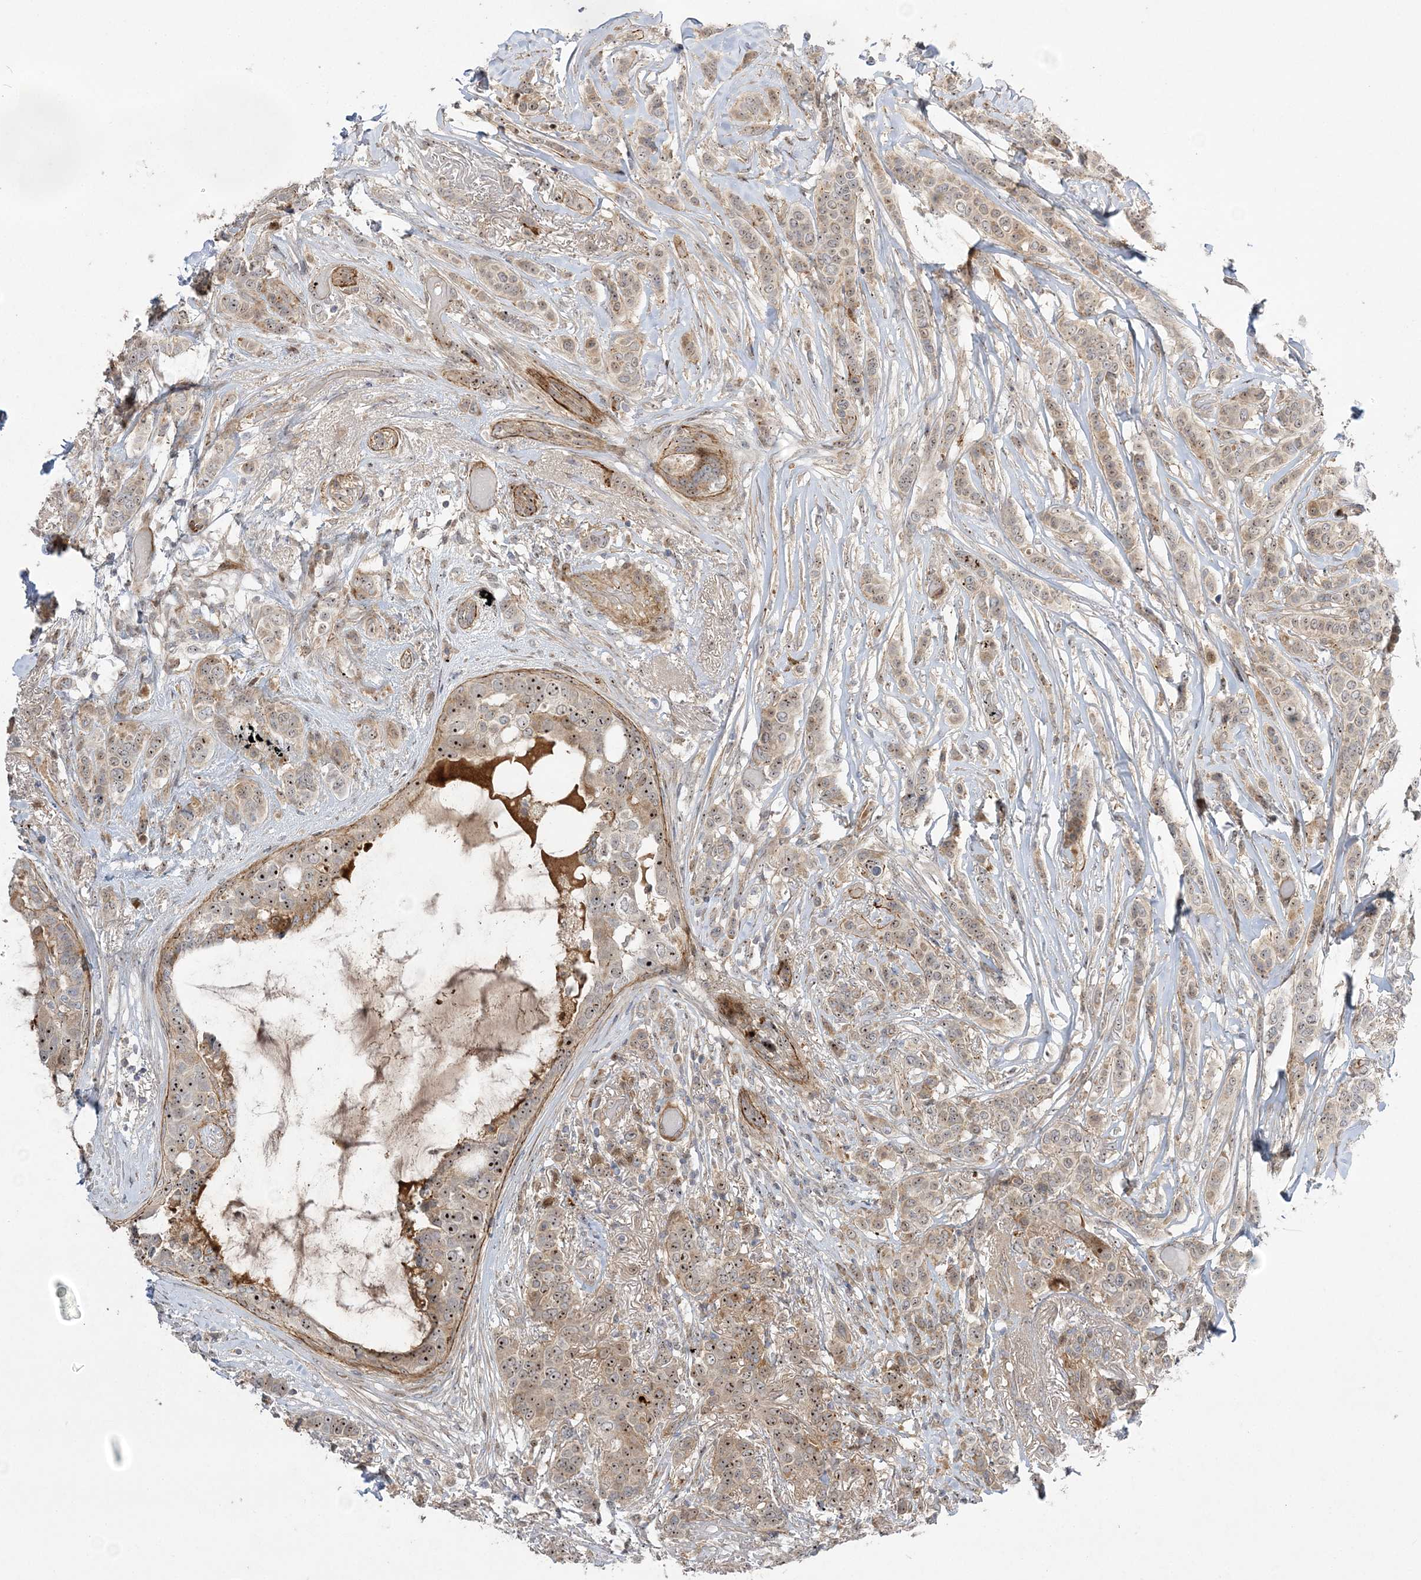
{"staining": {"intensity": "strong", "quantity": ">75%", "location": "nuclear"}, "tissue": "breast cancer", "cell_type": "Tumor cells", "image_type": "cancer", "snomed": [{"axis": "morphology", "description": "Lobular carcinoma"}, {"axis": "topography", "description": "Breast"}], "caption": "This photomicrograph exhibits immunohistochemistry (IHC) staining of breast cancer (lobular carcinoma), with high strong nuclear positivity in approximately >75% of tumor cells.", "gene": "NPM3", "patient": {"sex": "female", "age": 51}}